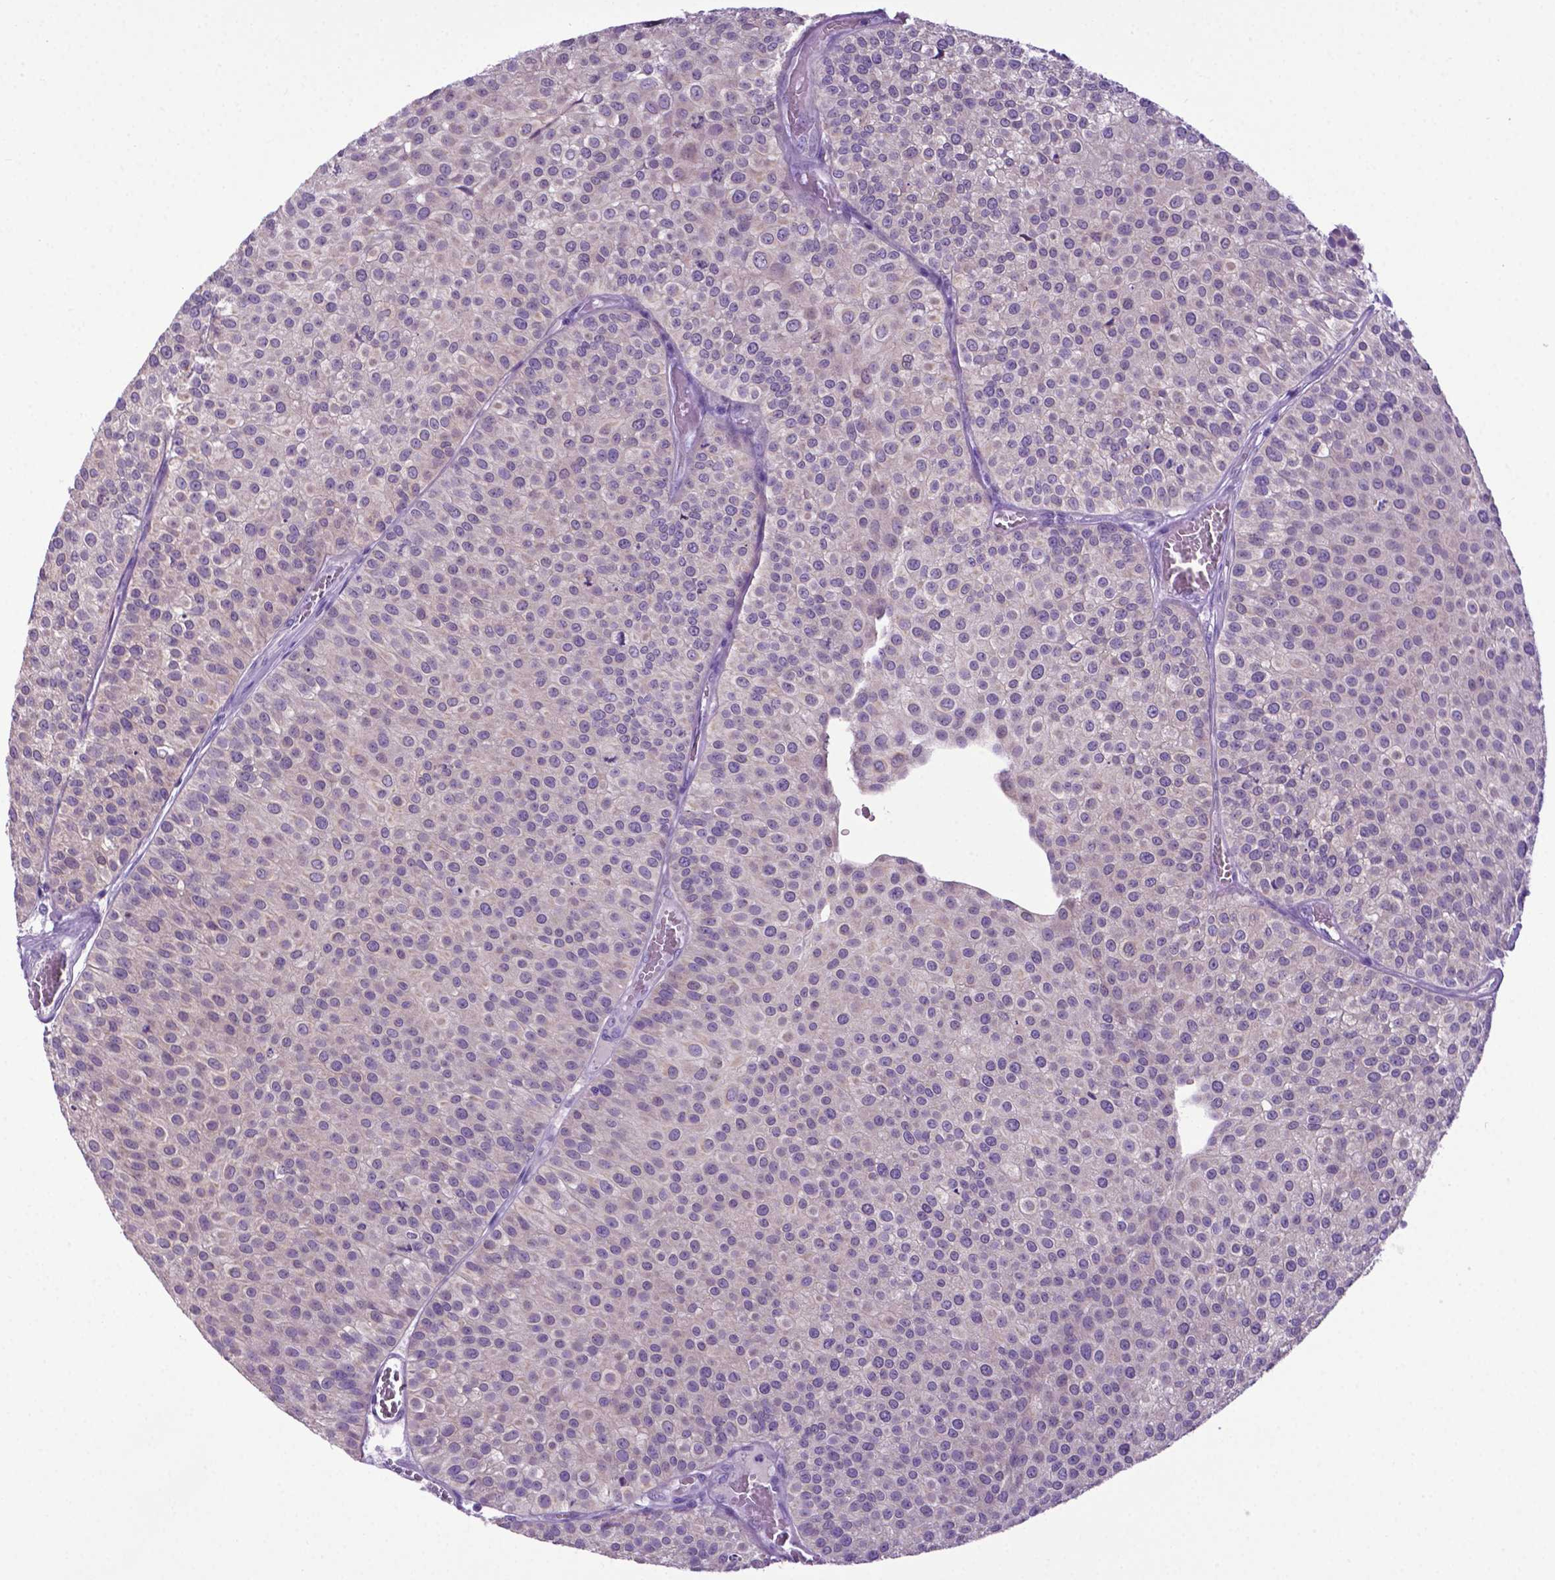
{"staining": {"intensity": "negative", "quantity": "none", "location": "none"}, "tissue": "urothelial cancer", "cell_type": "Tumor cells", "image_type": "cancer", "snomed": [{"axis": "morphology", "description": "Urothelial carcinoma, Low grade"}, {"axis": "topography", "description": "Urinary bladder"}], "caption": "Immunohistochemistry (IHC) histopathology image of neoplastic tissue: urothelial carcinoma (low-grade) stained with DAB (3,3'-diaminobenzidine) exhibits no significant protein positivity in tumor cells.", "gene": "ADRA2B", "patient": {"sex": "female", "age": 87}}